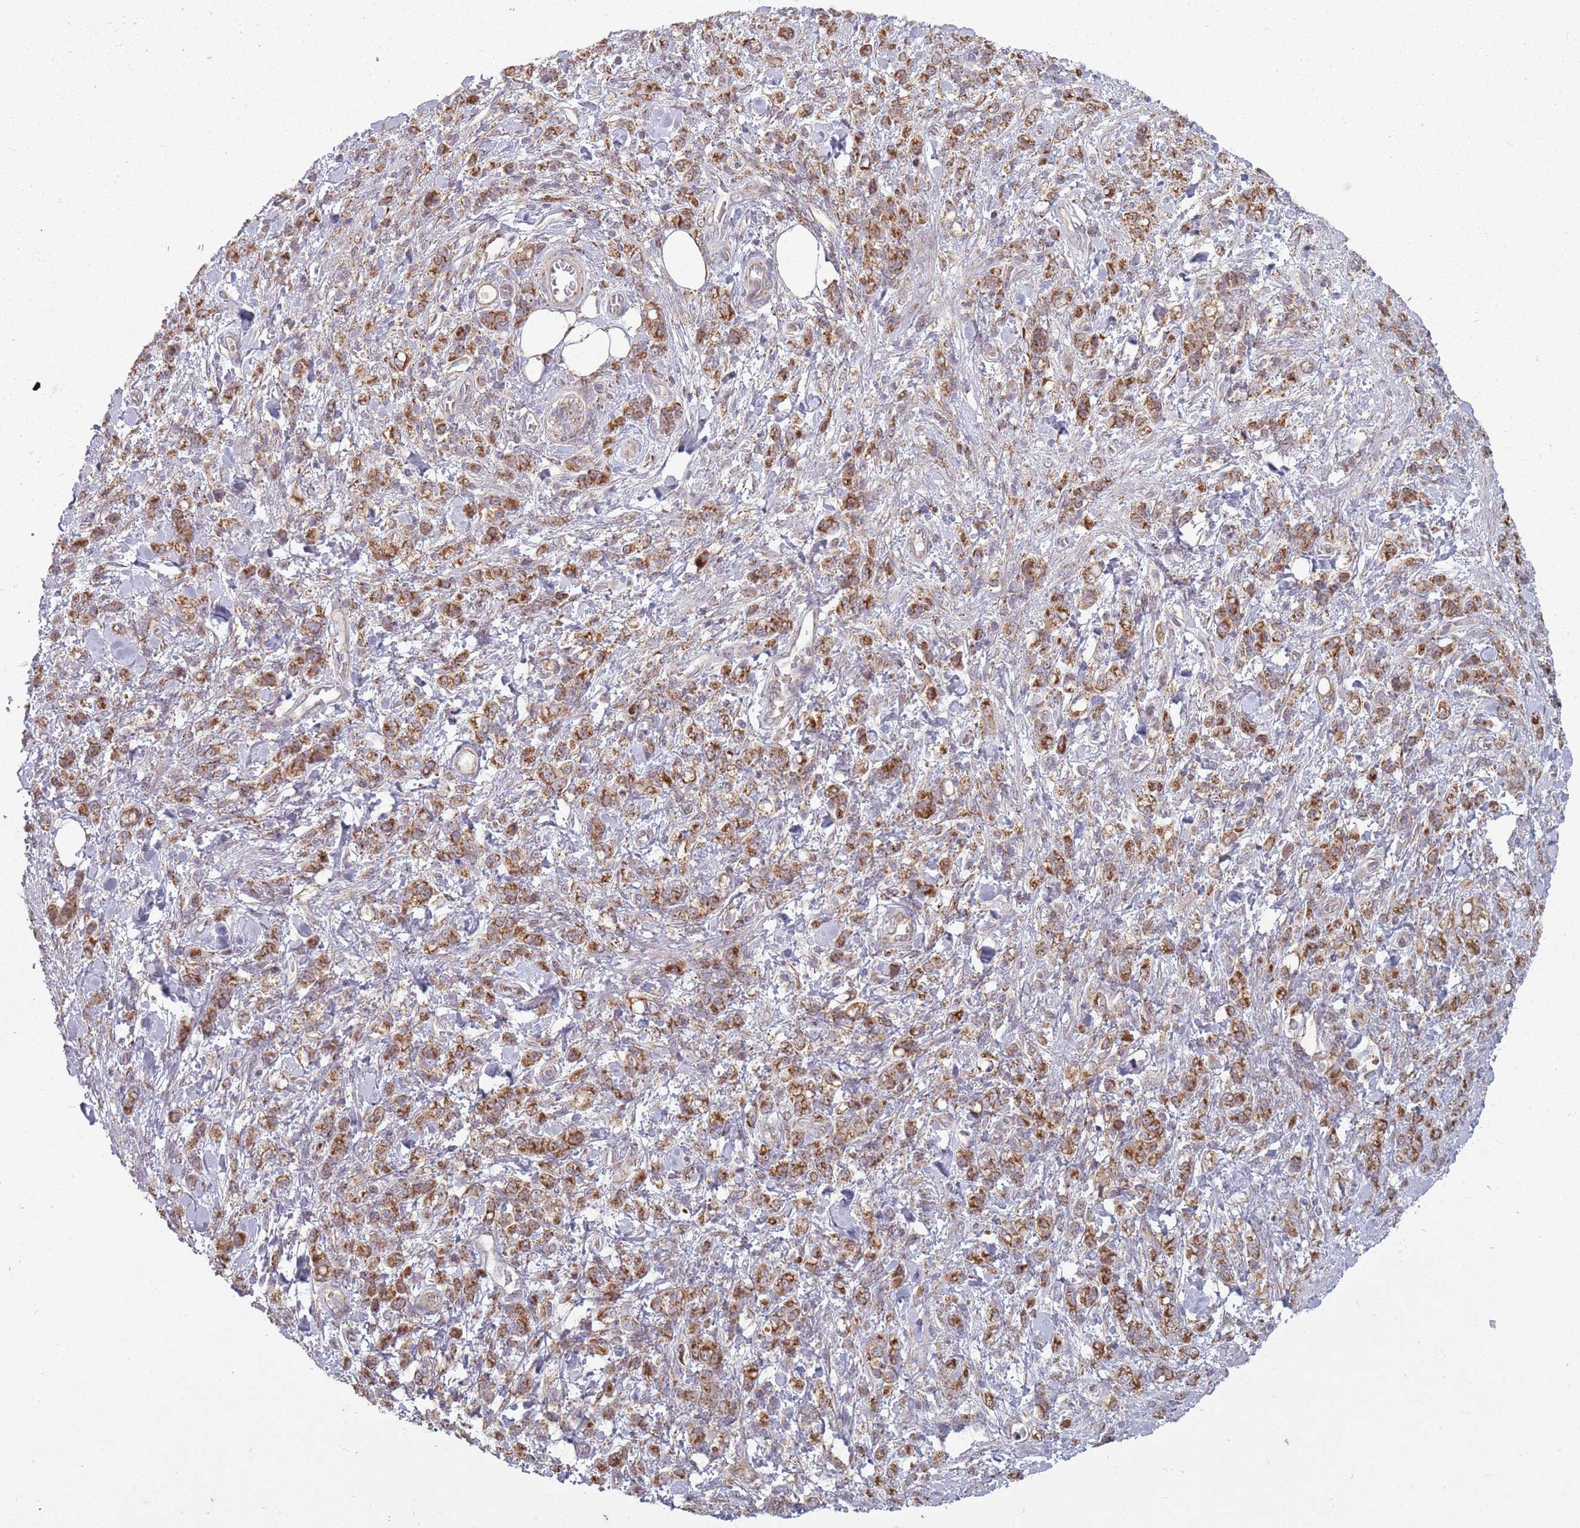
{"staining": {"intensity": "moderate", "quantity": ">75%", "location": "cytoplasmic/membranous"}, "tissue": "stomach cancer", "cell_type": "Tumor cells", "image_type": "cancer", "snomed": [{"axis": "morphology", "description": "Adenocarcinoma, NOS"}, {"axis": "topography", "description": "Stomach"}], "caption": "Stomach cancer tissue exhibits moderate cytoplasmic/membranous expression in about >75% of tumor cells, visualized by immunohistochemistry. Nuclei are stained in blue.", "gene": "OR10Q1", "patient": {"sex": "male", "age": 77}}